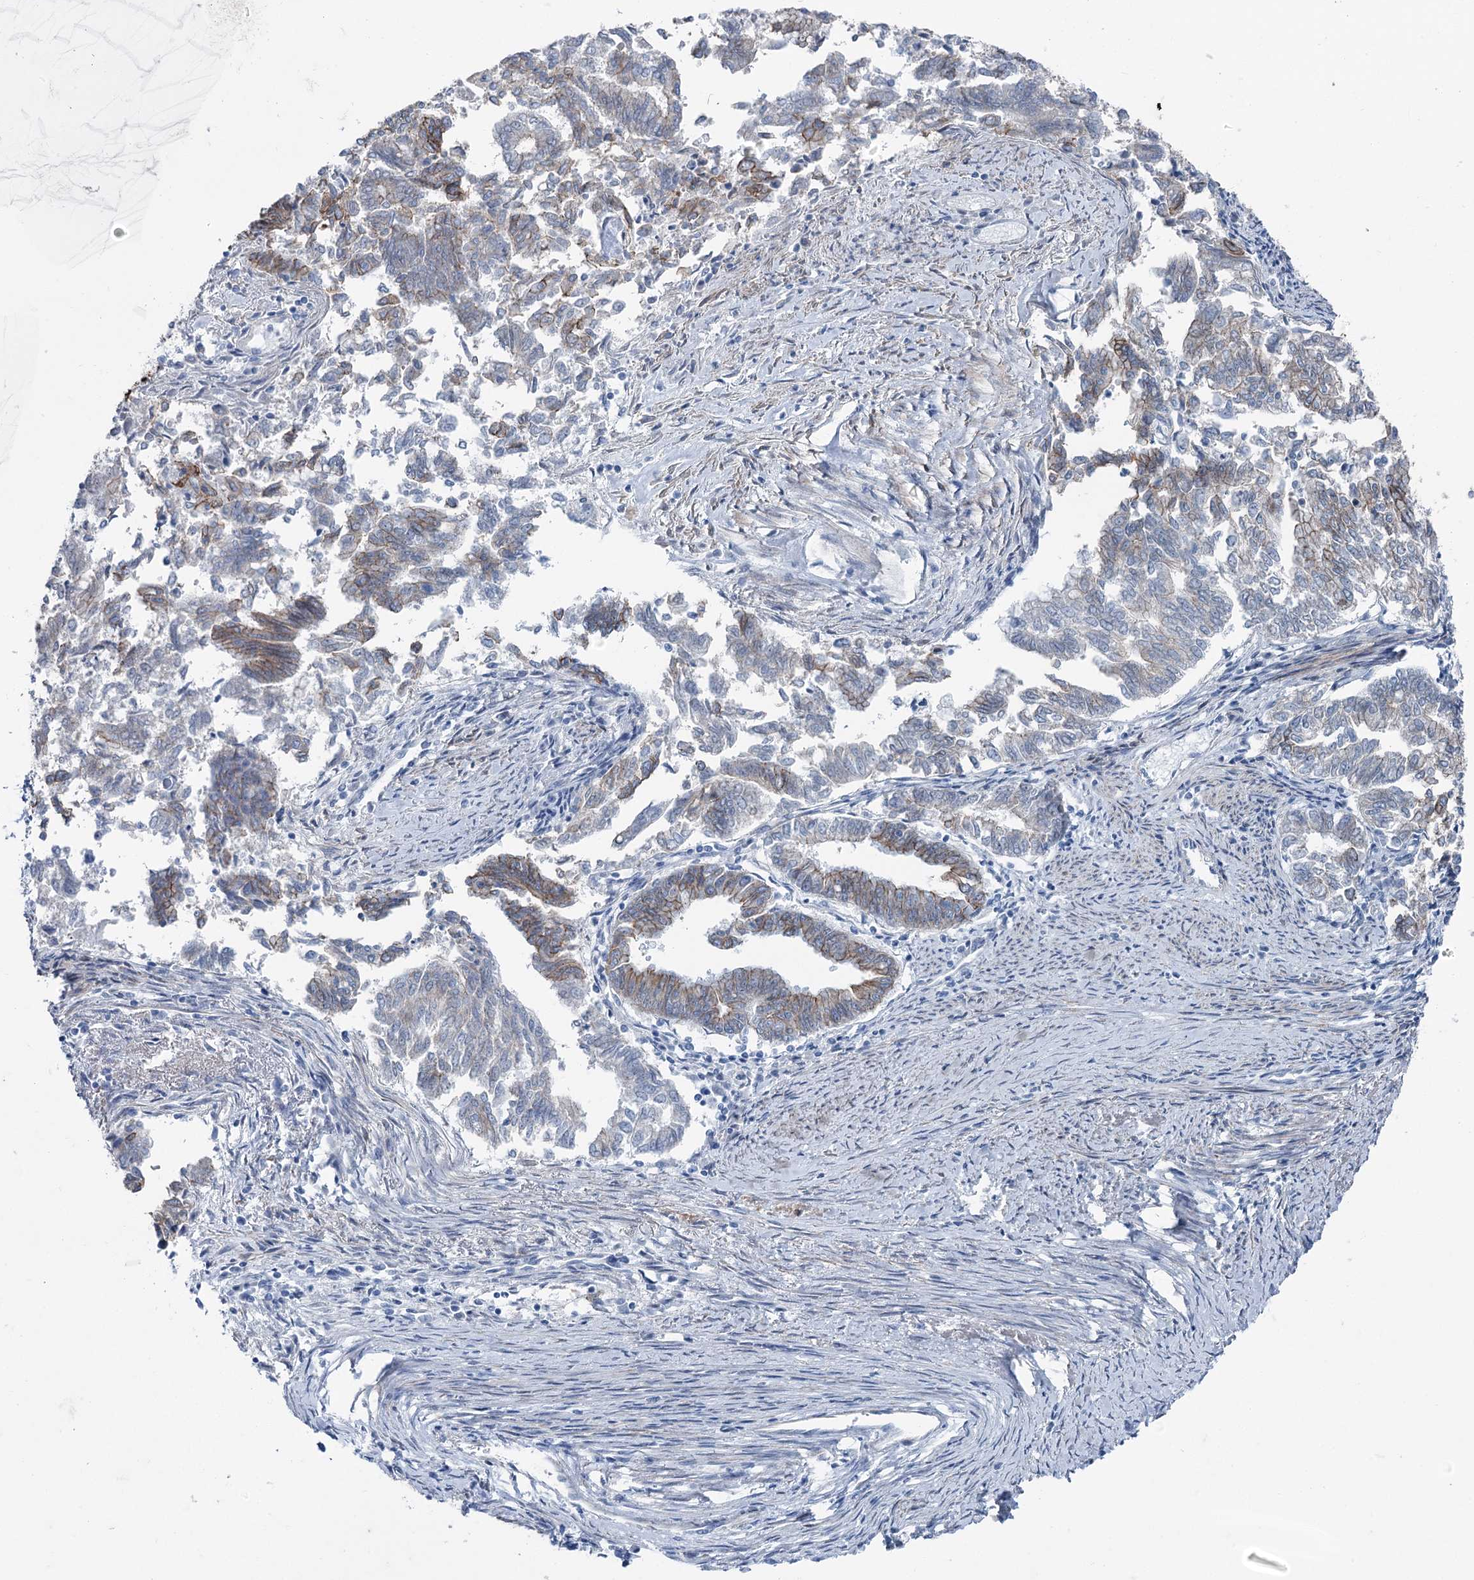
{"staining": {"intensity": "moderate", "quantity": "<25%", "location": "cytoplasmic/membranous"}, "tissue": "endometrial cancer", "cell_type": "Tumor cells", "image_type": "cancer", "snomed": [{"axis": "morphology", "description": "Adenocarcinoma, NOS"}, {"axis": "topography", "description": "Endometrium"}], "caption": "A brown stain labels moderate cytoplasmic/membranous staining of a protein in endometrial adenocarcinoma tumor cells.", "gene": "FAM120B", "patient": {"sex": "female", "age": 79}}